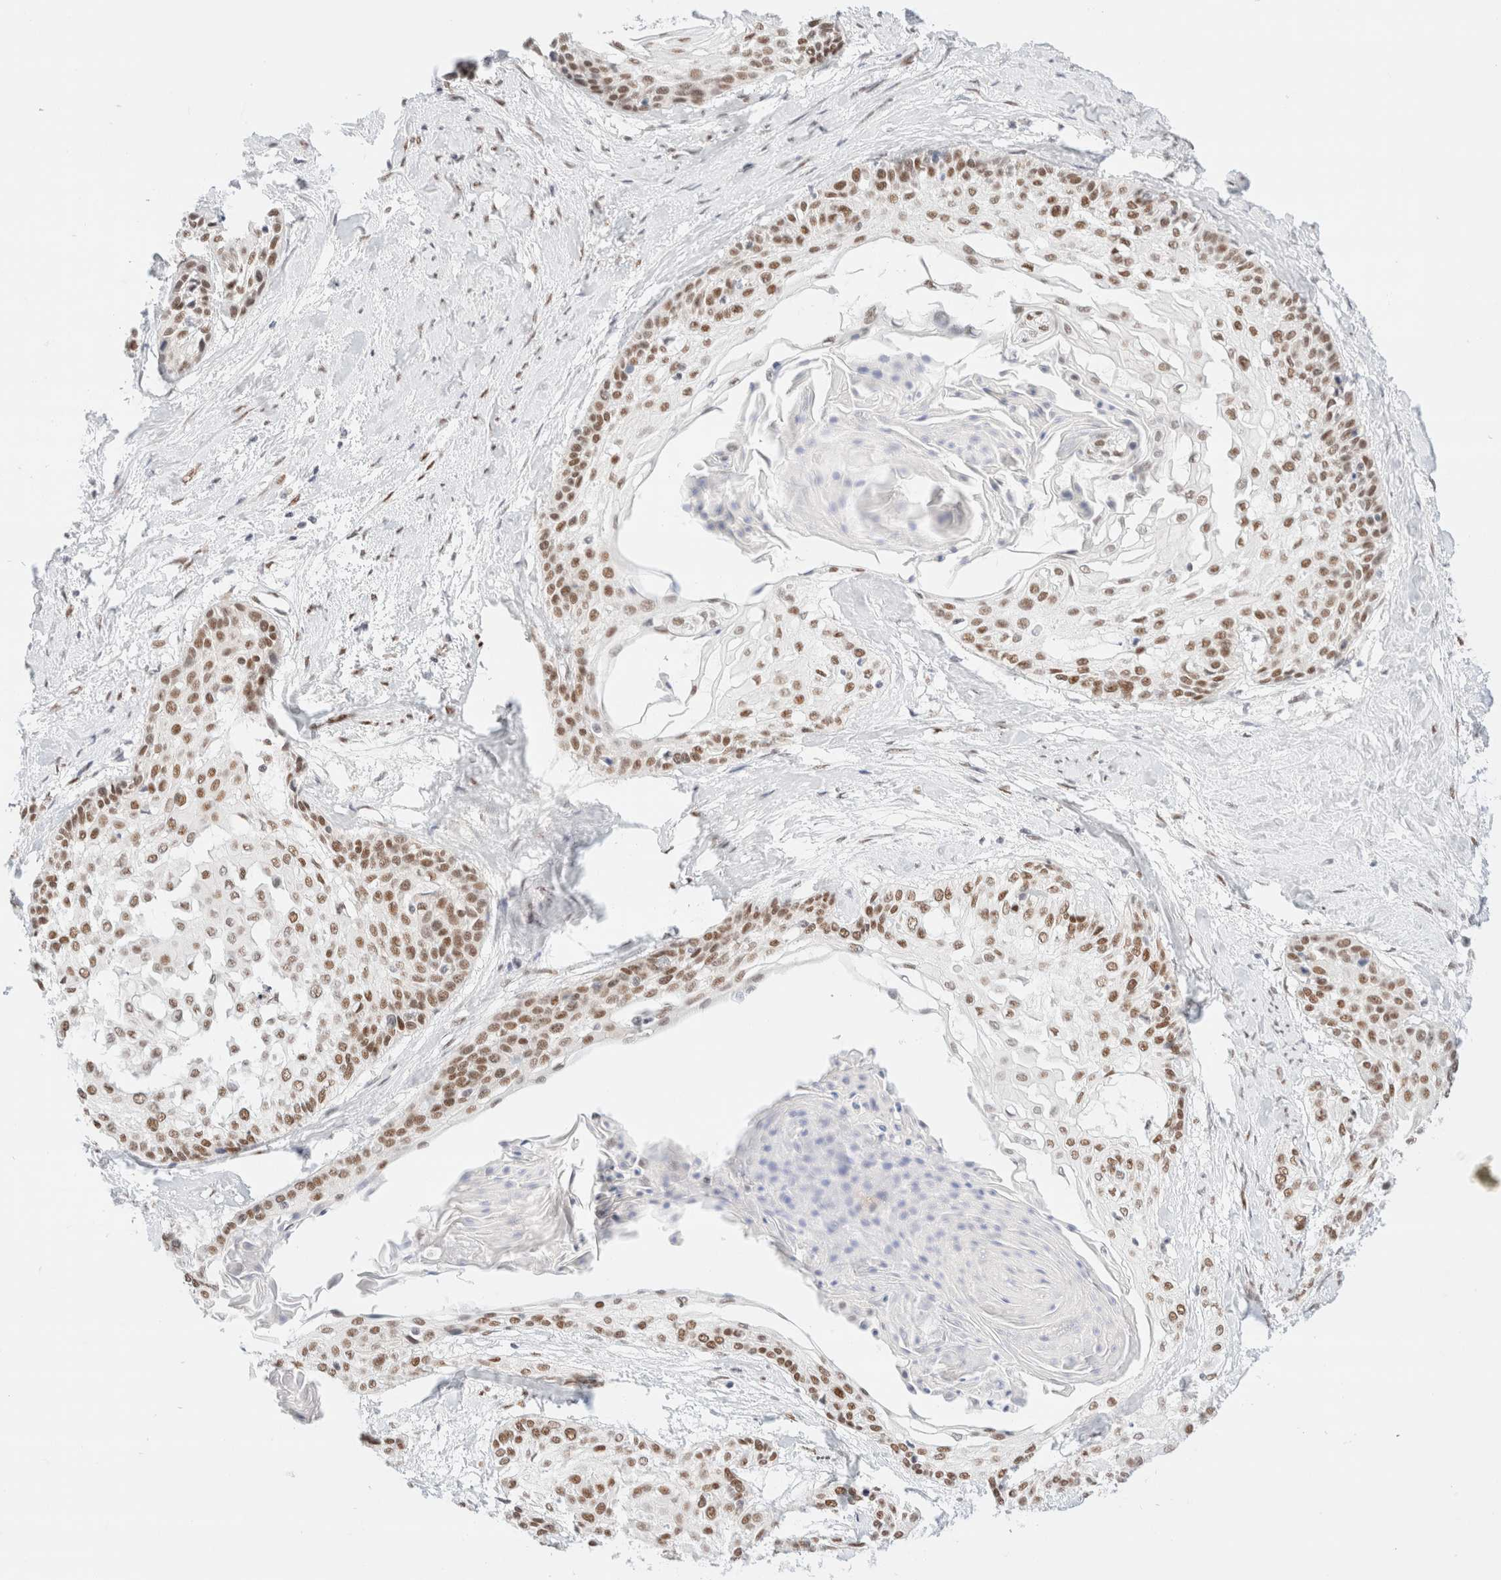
{"staining": {"intensity": "moderate", "quantity": ">75%", "location": "nuclear"}, "tissue": "cervical cancer", "cell_type": "Tumor cells", "image_type": "cancer", "snomed": [{"axis": "morphology", "description": "Squamous cell carcinoma, NOS"}, {"axis": "topography", "description": "Cervix"}], "caption": "Immunohistochemical staining of cervical cancer (squamous cell carcinoma) demonstrates moderate nuclear protein expression in approximately >75% of tumor cells.", "gene": "CIC", "patient": {"sex": "female", "age": 57}}